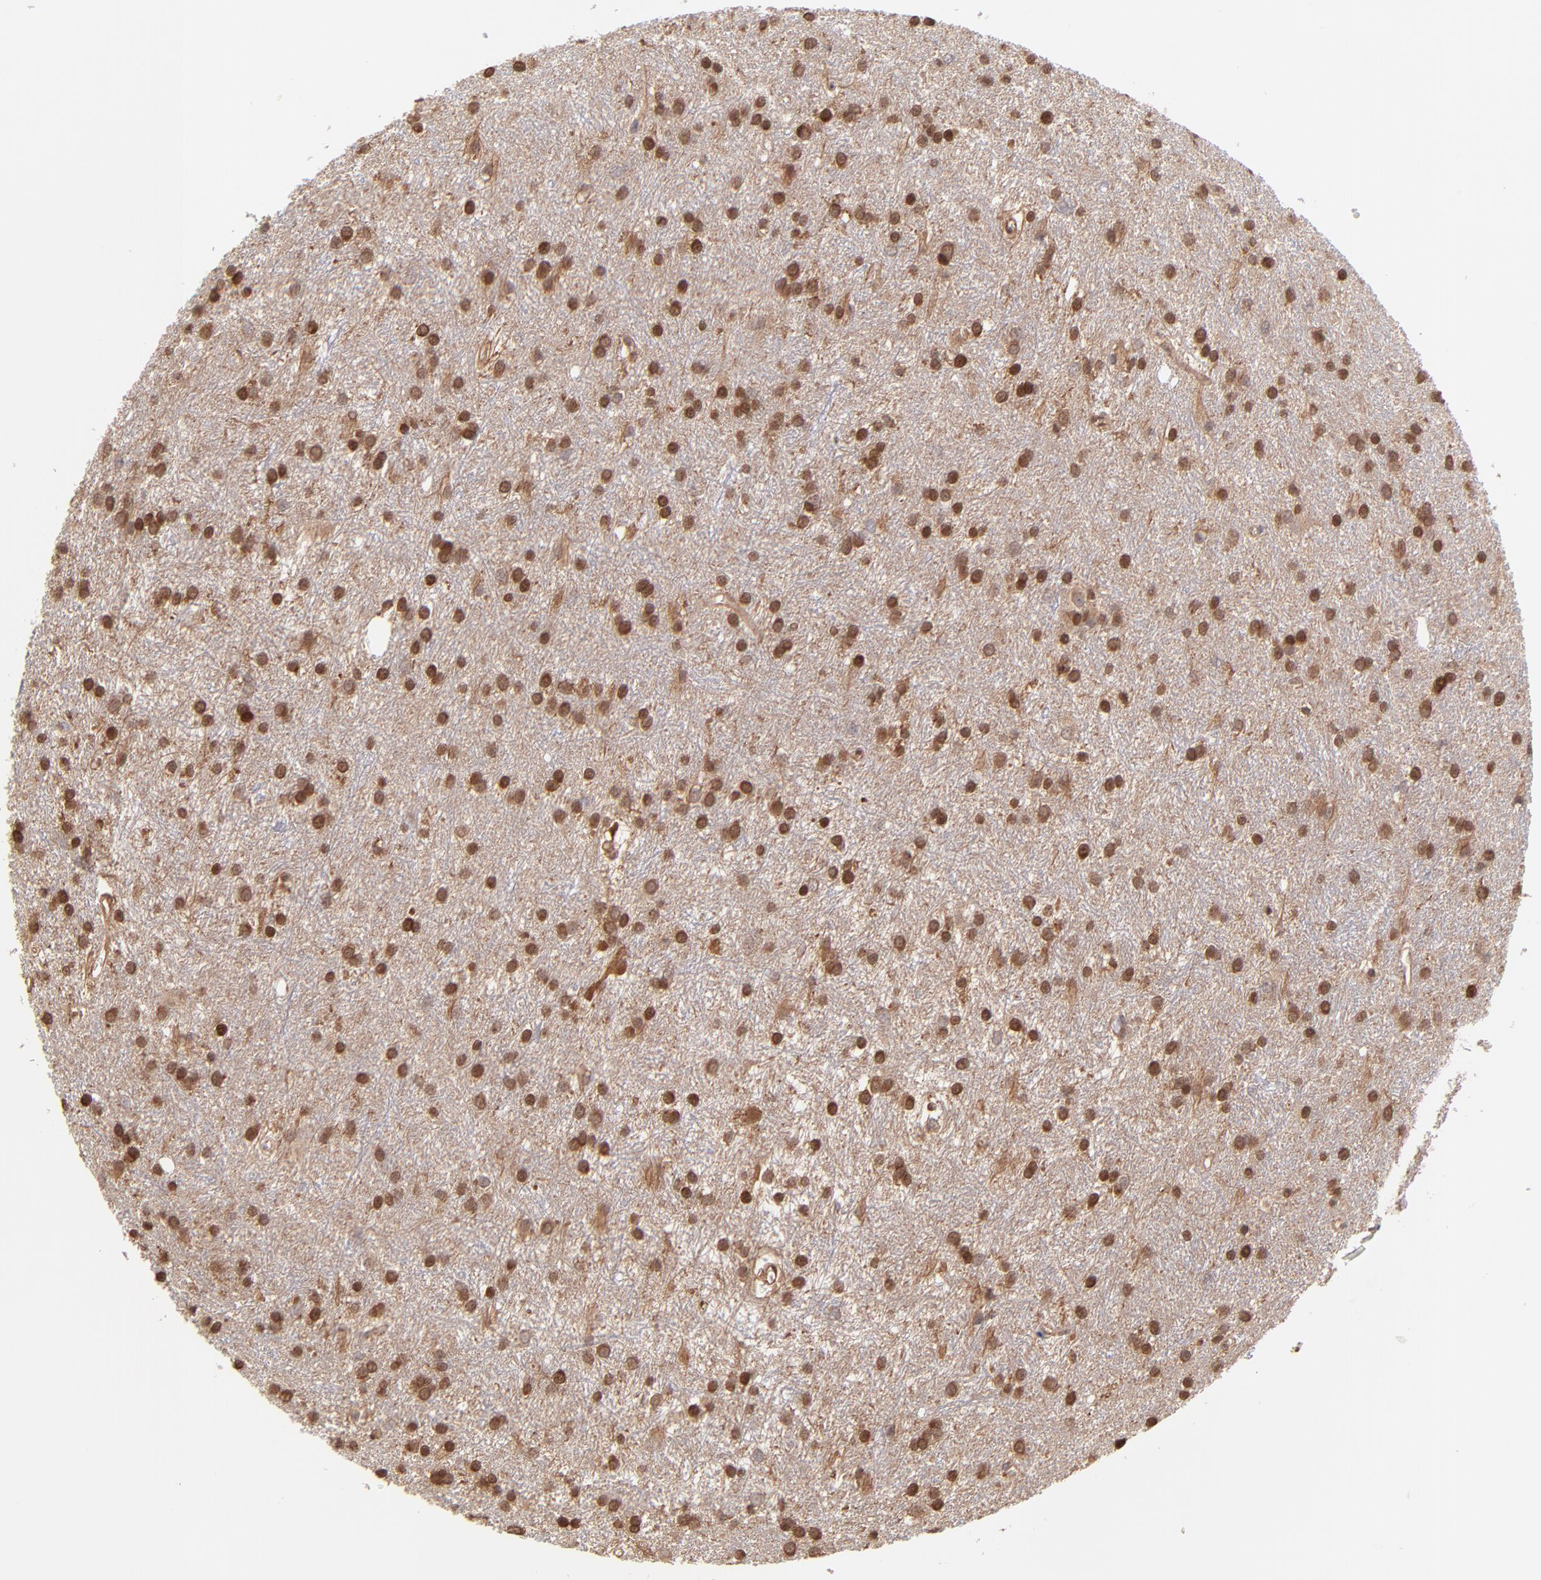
{"staining": {"intensity": "strong", "quantity": ">75%", "location": "nuclear"}, "tissue": "glioma", "cell_type": "Tumor cells", "image_type": "cancer", "snomed": [{"axis": "morphology", "description": "Glioma, malignant, High grade"}, {"axis": "topography", "description": "Brain"}], "caption": "High-magnification brightfield microscopy of glioma stained with DAB (brown) and counterstained with hematoxylin (blue). tumor cells exhibit strong nuclear positivity is appreciated in about>75% of cells.", "gene": "HYAL1", "patient": {"sex": "female", "age": 50}}